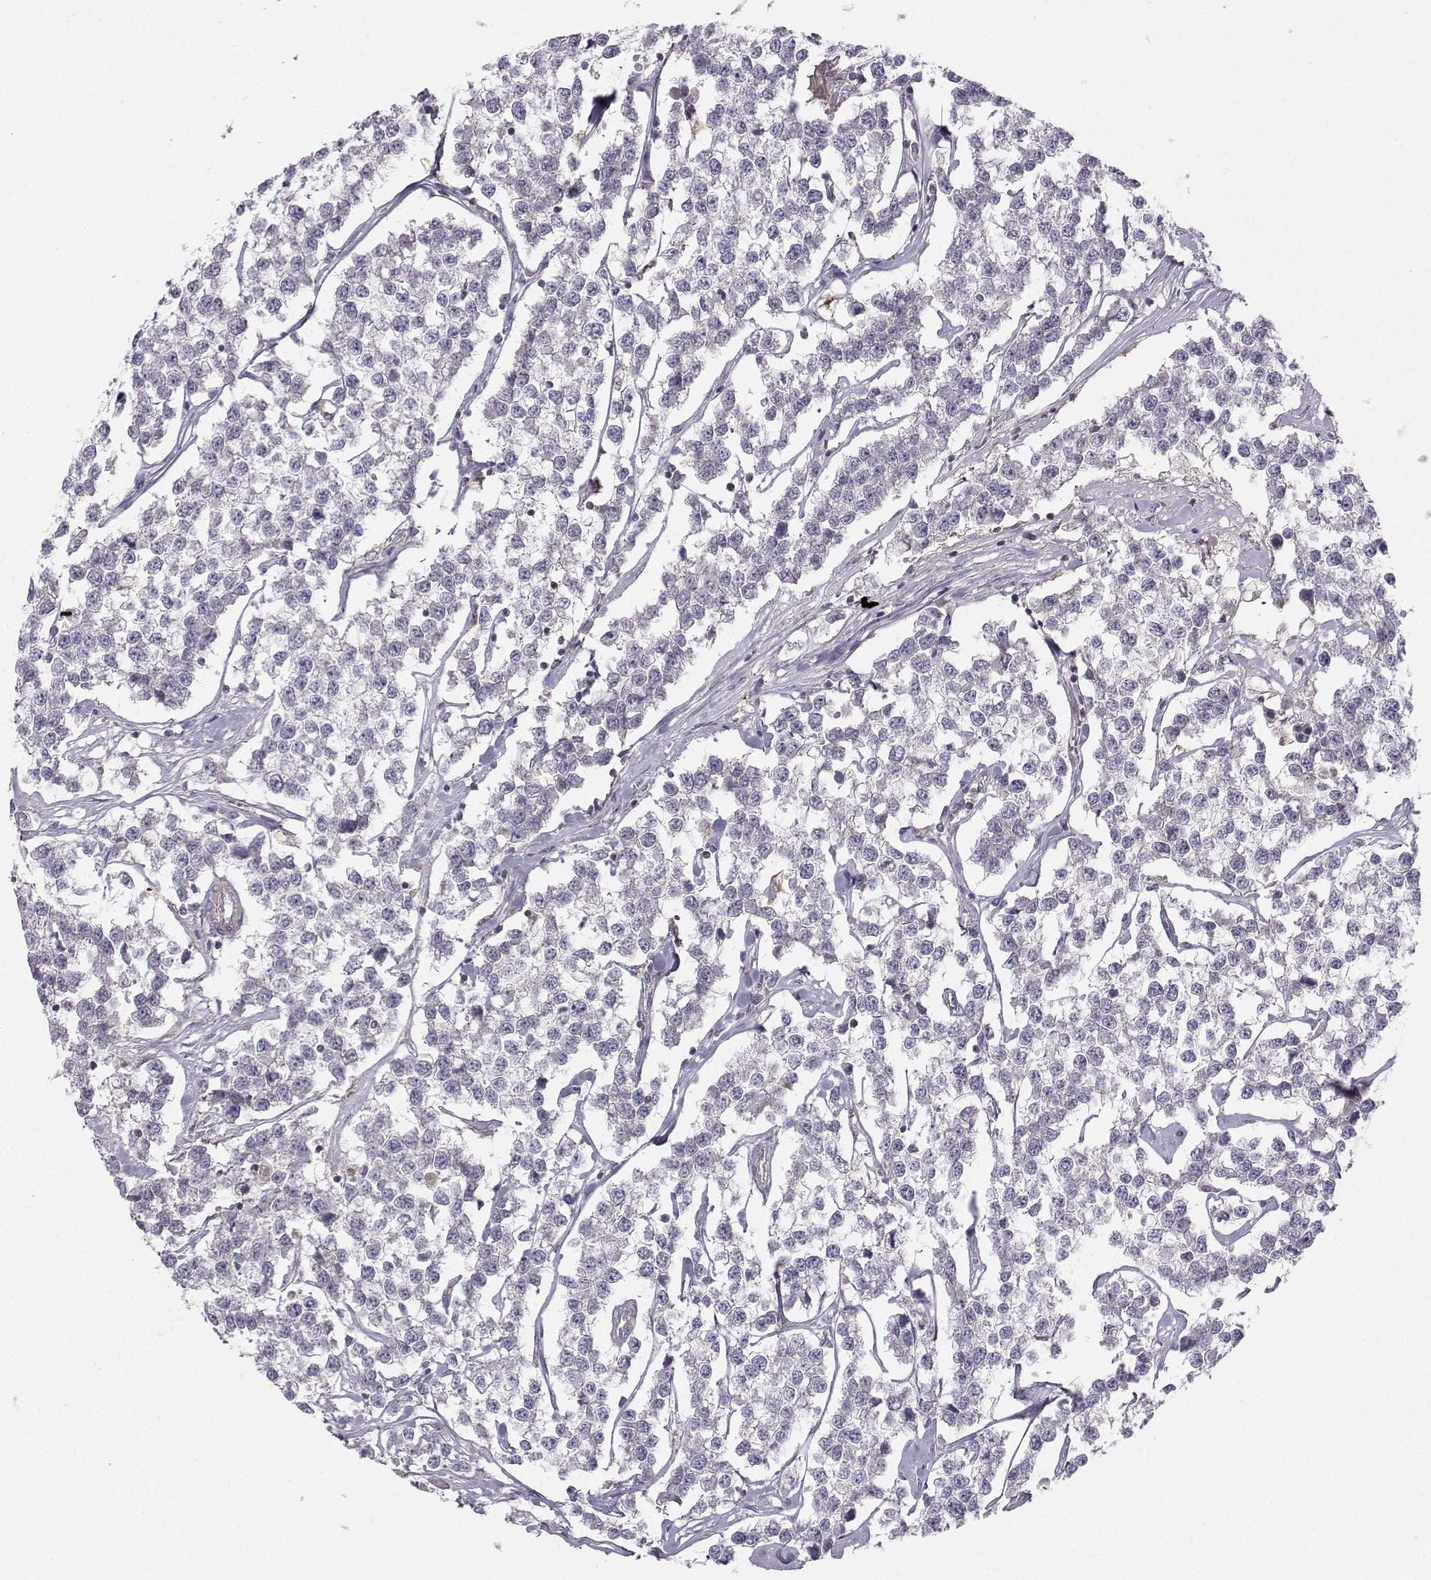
{"staining": {"intensity": "negative", "quantity": "none", "location": "none"}, "tissue": "testis cancer", "cell_type": "Tumor cells", "image_type": "cancer", "snomed": [{"axis": "morphology", "description": "Seminoma, NOS"}, {"axis": "topography", "description": "Testis"}], "caption": "Testis cancer (seminoma) stained for a protein using IHC exhibits no staining tumor cells.", "gene": "ASB16", "patient": {"sex": "male", "age": 59}}